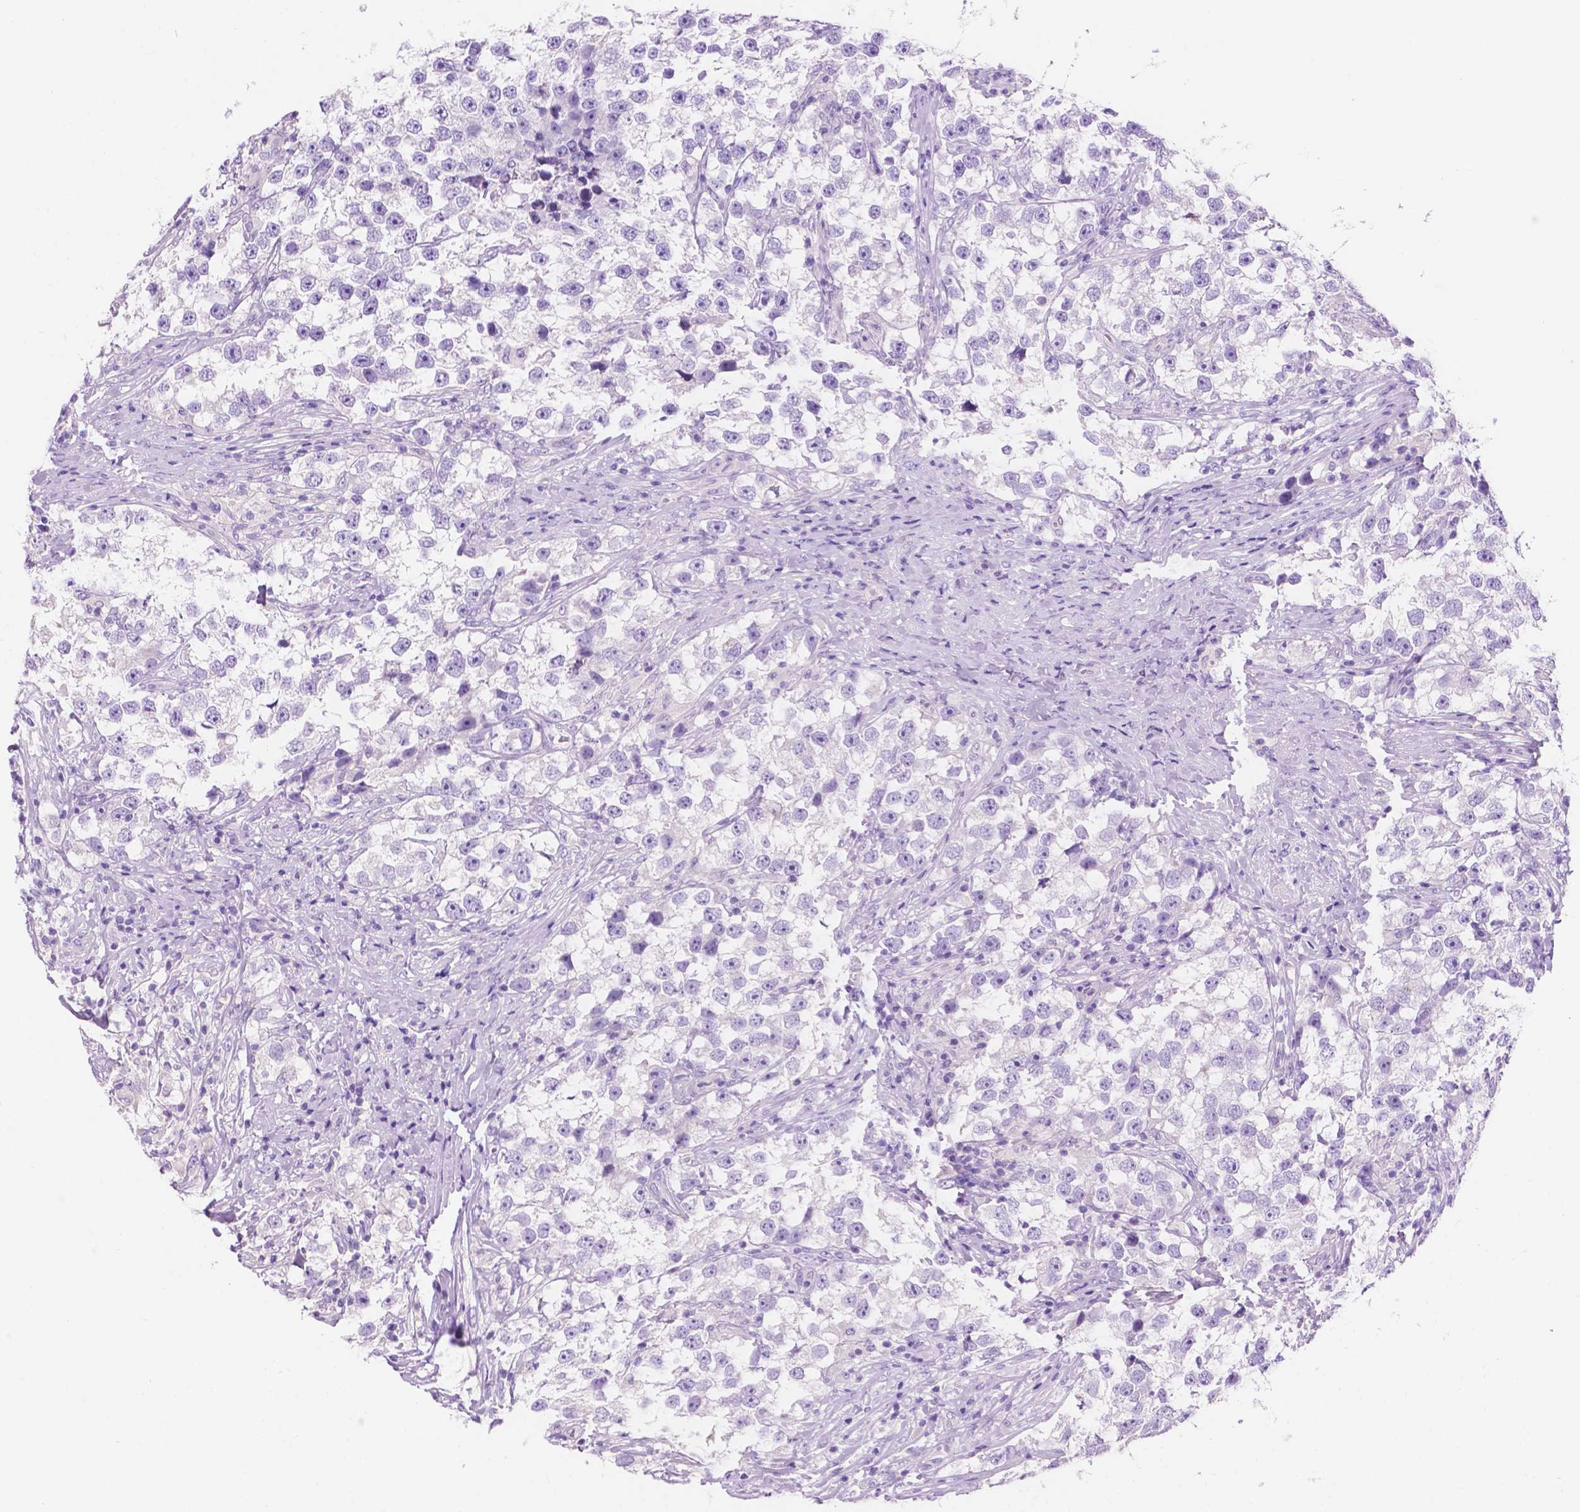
{"staining": {"intensity": "negative", "quantity": "none", "location": "none"}, "tissue": "testis cancer", "cell_type": "Tumor cells", "image_type": "cancer", "snomed": [{"axis": "morphology", "description": "Seminoma, NOS"}, {"axis": "topography", "description": "Testis"}], "caption": "IHC histopathology image of neoplastic tissue: human seminoma (testis) stained with DAB (3,3'-diaminobenzidine) demonstrates no significant protein expression in tumor cells. (DAB IHC visualized using brightfield microscopy, high magnification).", "gene": "IGFN1", "patient": {"sex": "male", "age": 46}}